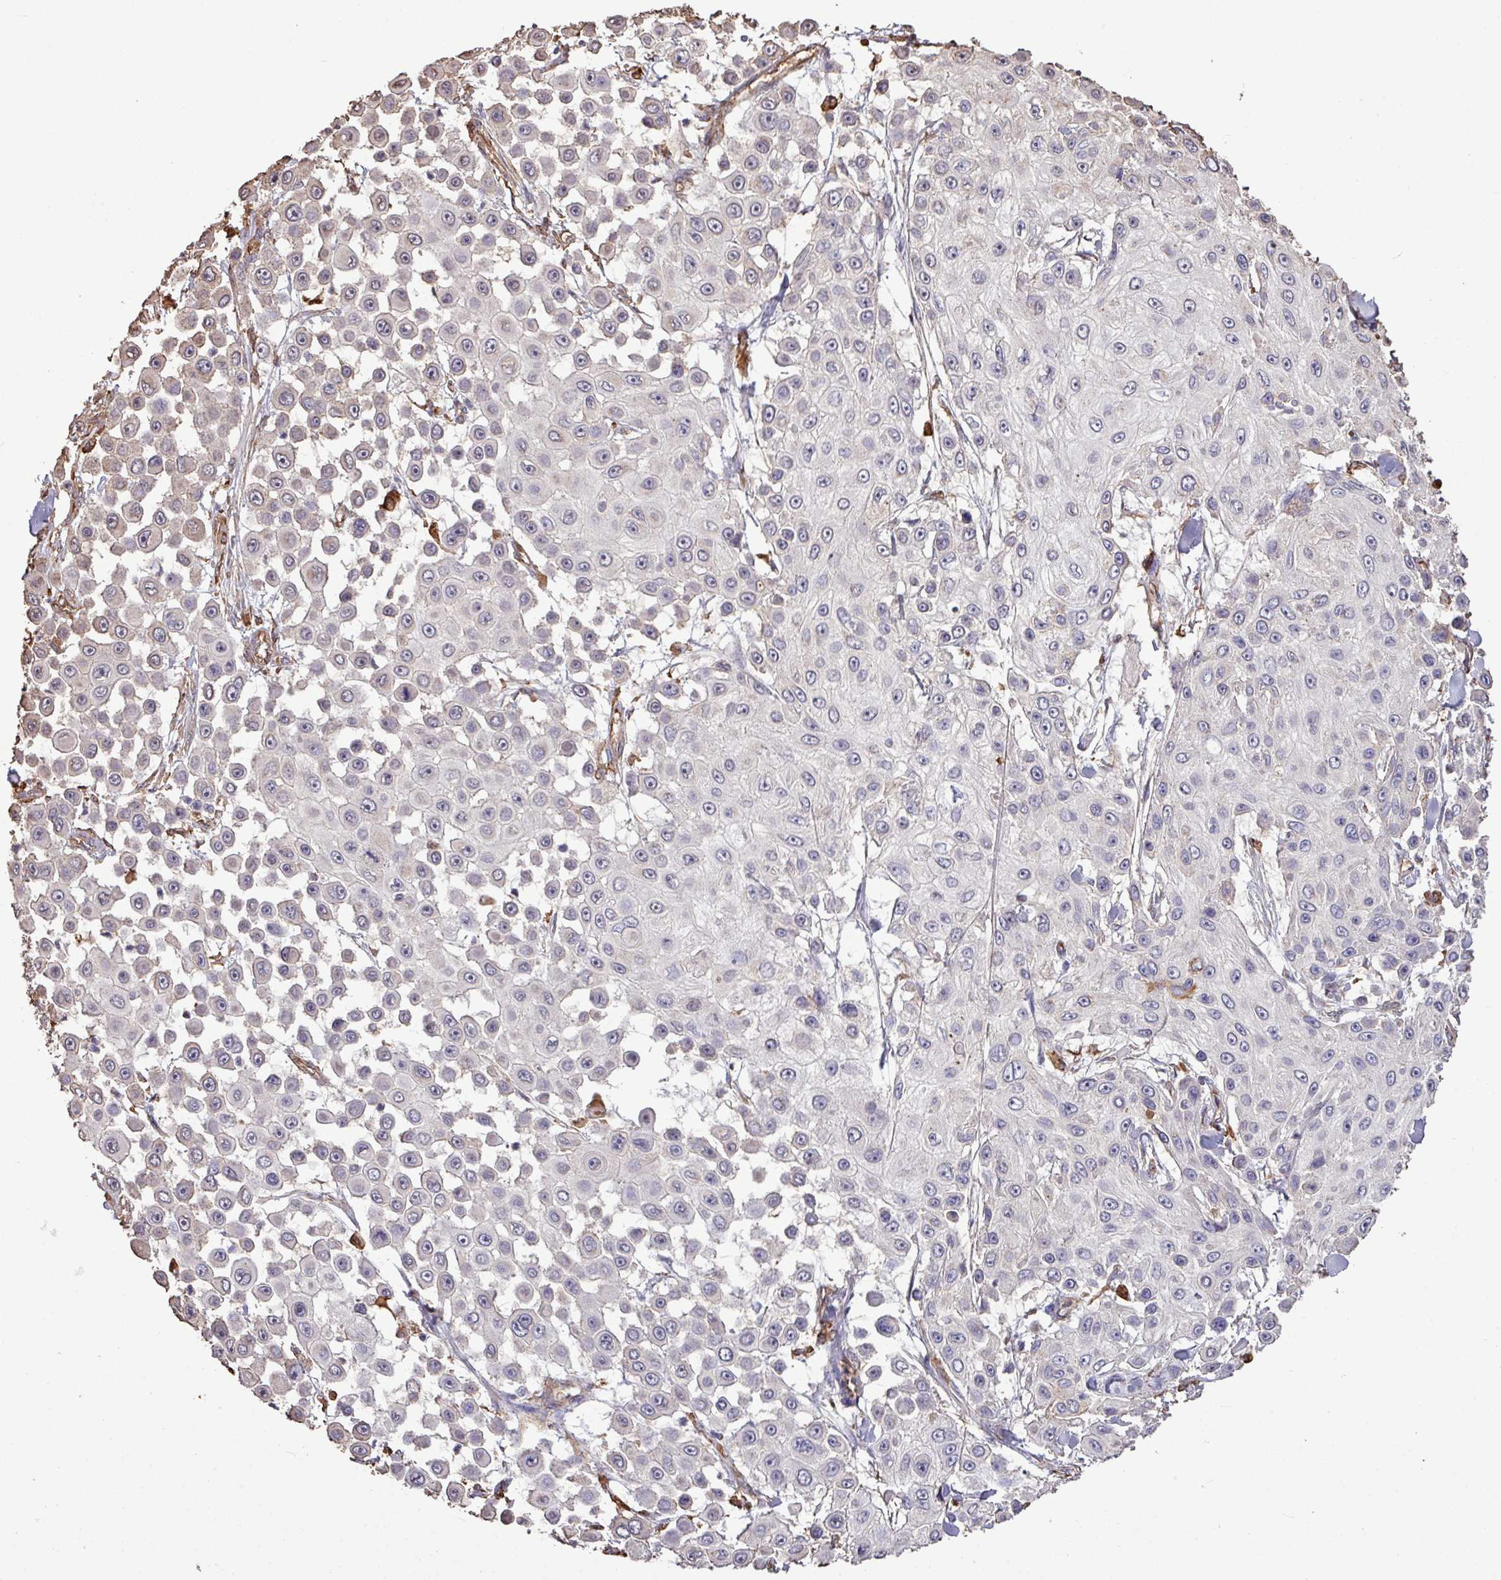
{"staining": {"intensity": "negative", "quantity": "none", "location": "none"}, "tissue": "skin cancer", "cell_type": "Tumor cells", "image_type": "cancer", "snomed": [{"axis": "morphology", "description": "Squamous cell carcinoma, NOS"}, {"axis": "topography", "description": "Skin"}], "caption": "DAB (3,3'-diaminobenzidine) immunohistochemical staining of human skin cancer displays no significant expression in tumor cells.", "gene": "CAMK2B", "patient": {"sex": "male", "age": 67}}